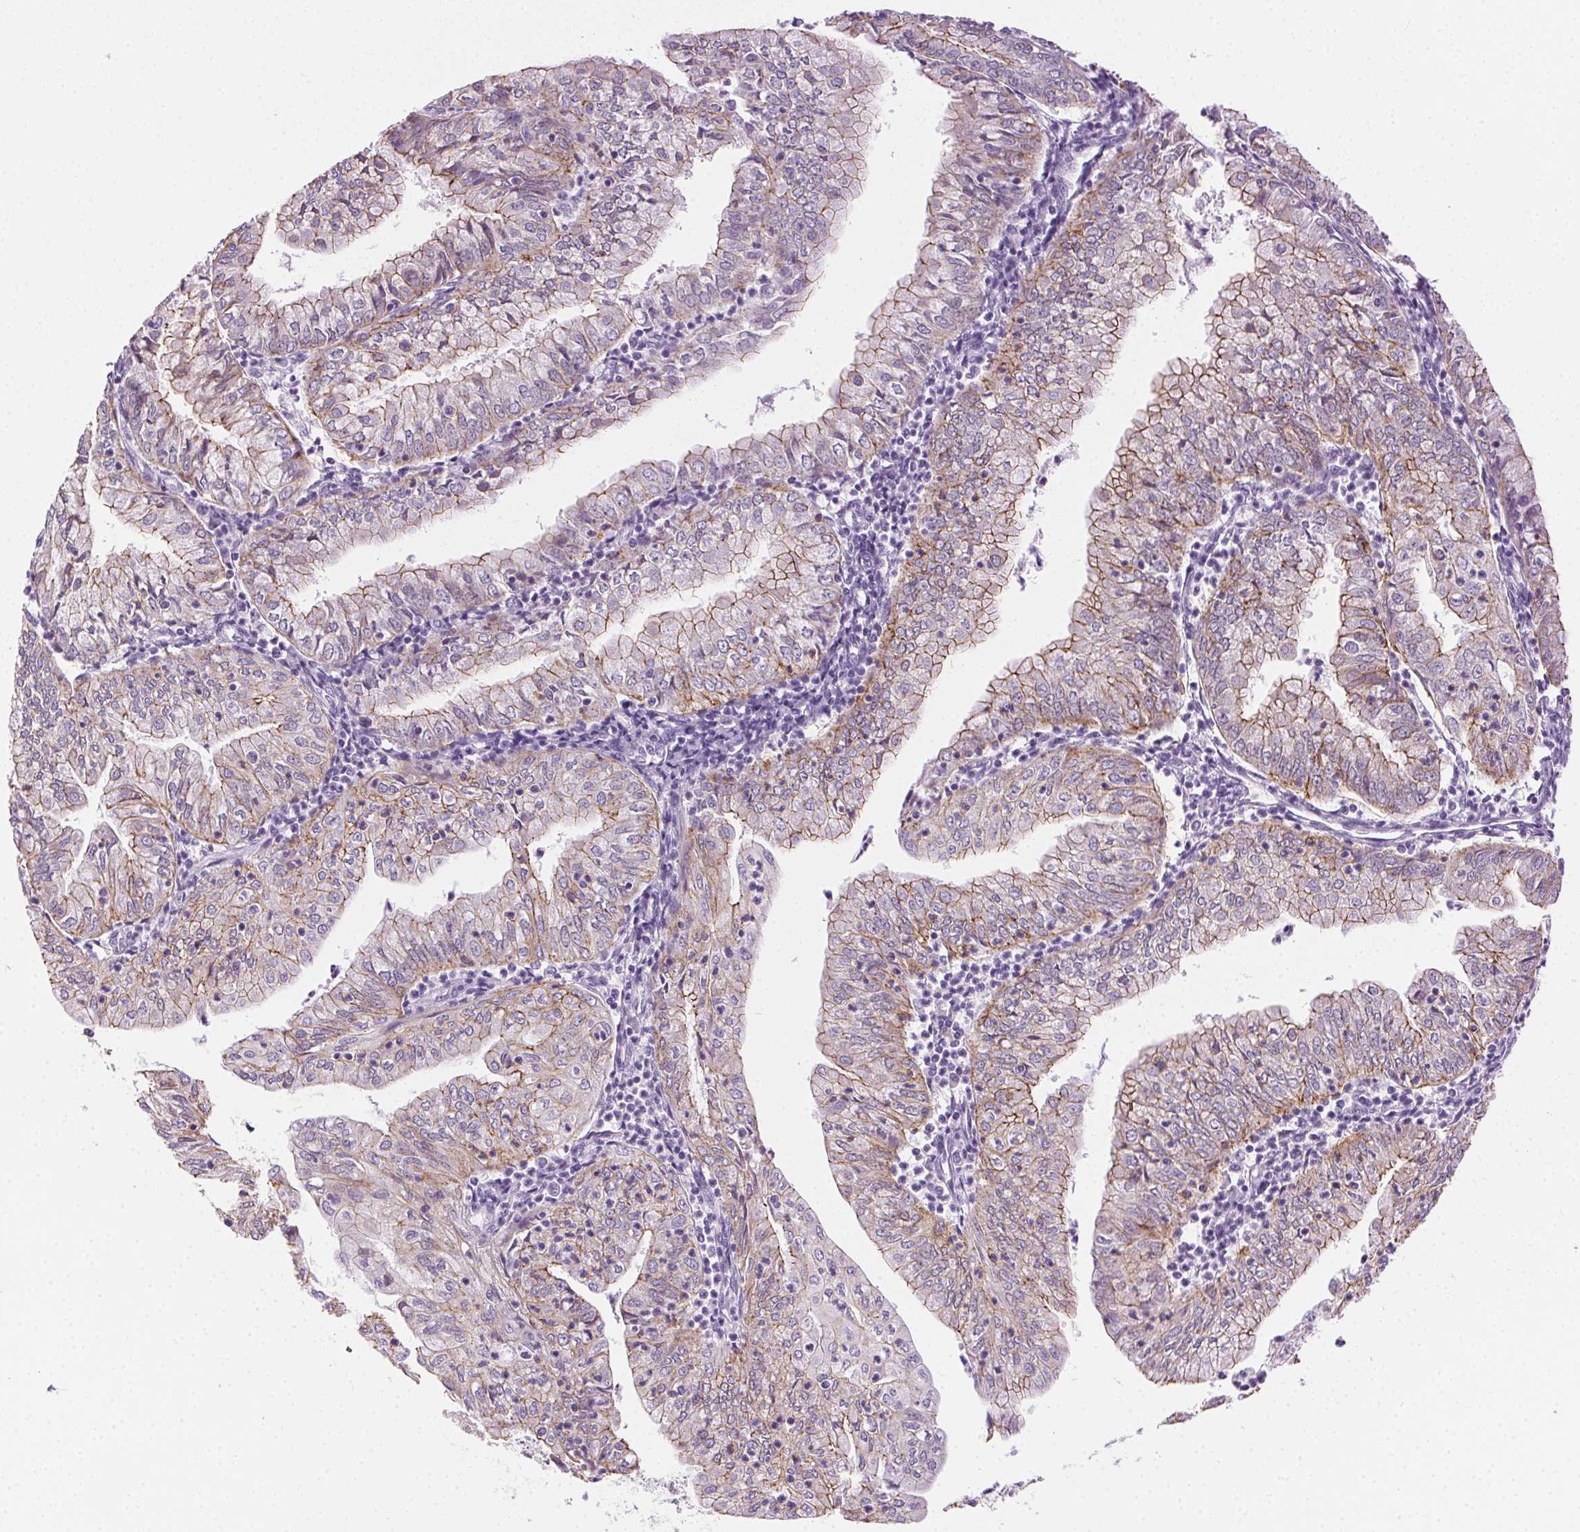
{"staining": {"intensity": "moderate", "quantity": "25%-75%", "location": "cytoplasmic/membranous"}, "tissue": "endometrial cancer", "cell_type": "Tumor cells", "image_type": "cancer", "snomed": [{"axis": "morphology", "description": "Adenocarcinoma, NOS"}, {"axis": "topography", "description": "Endometrium"}], "caption": "The photomicrograph demonstrates staining of adenocarcinoma (endometrial), revealing moderate cytoplasmic/membranous protein staining (brown color) within tumor cells. (IHC, brightfield microscopy, high magnification).", "gene": "CLDN10", "patient": {"sex": "female", "age": 55}}